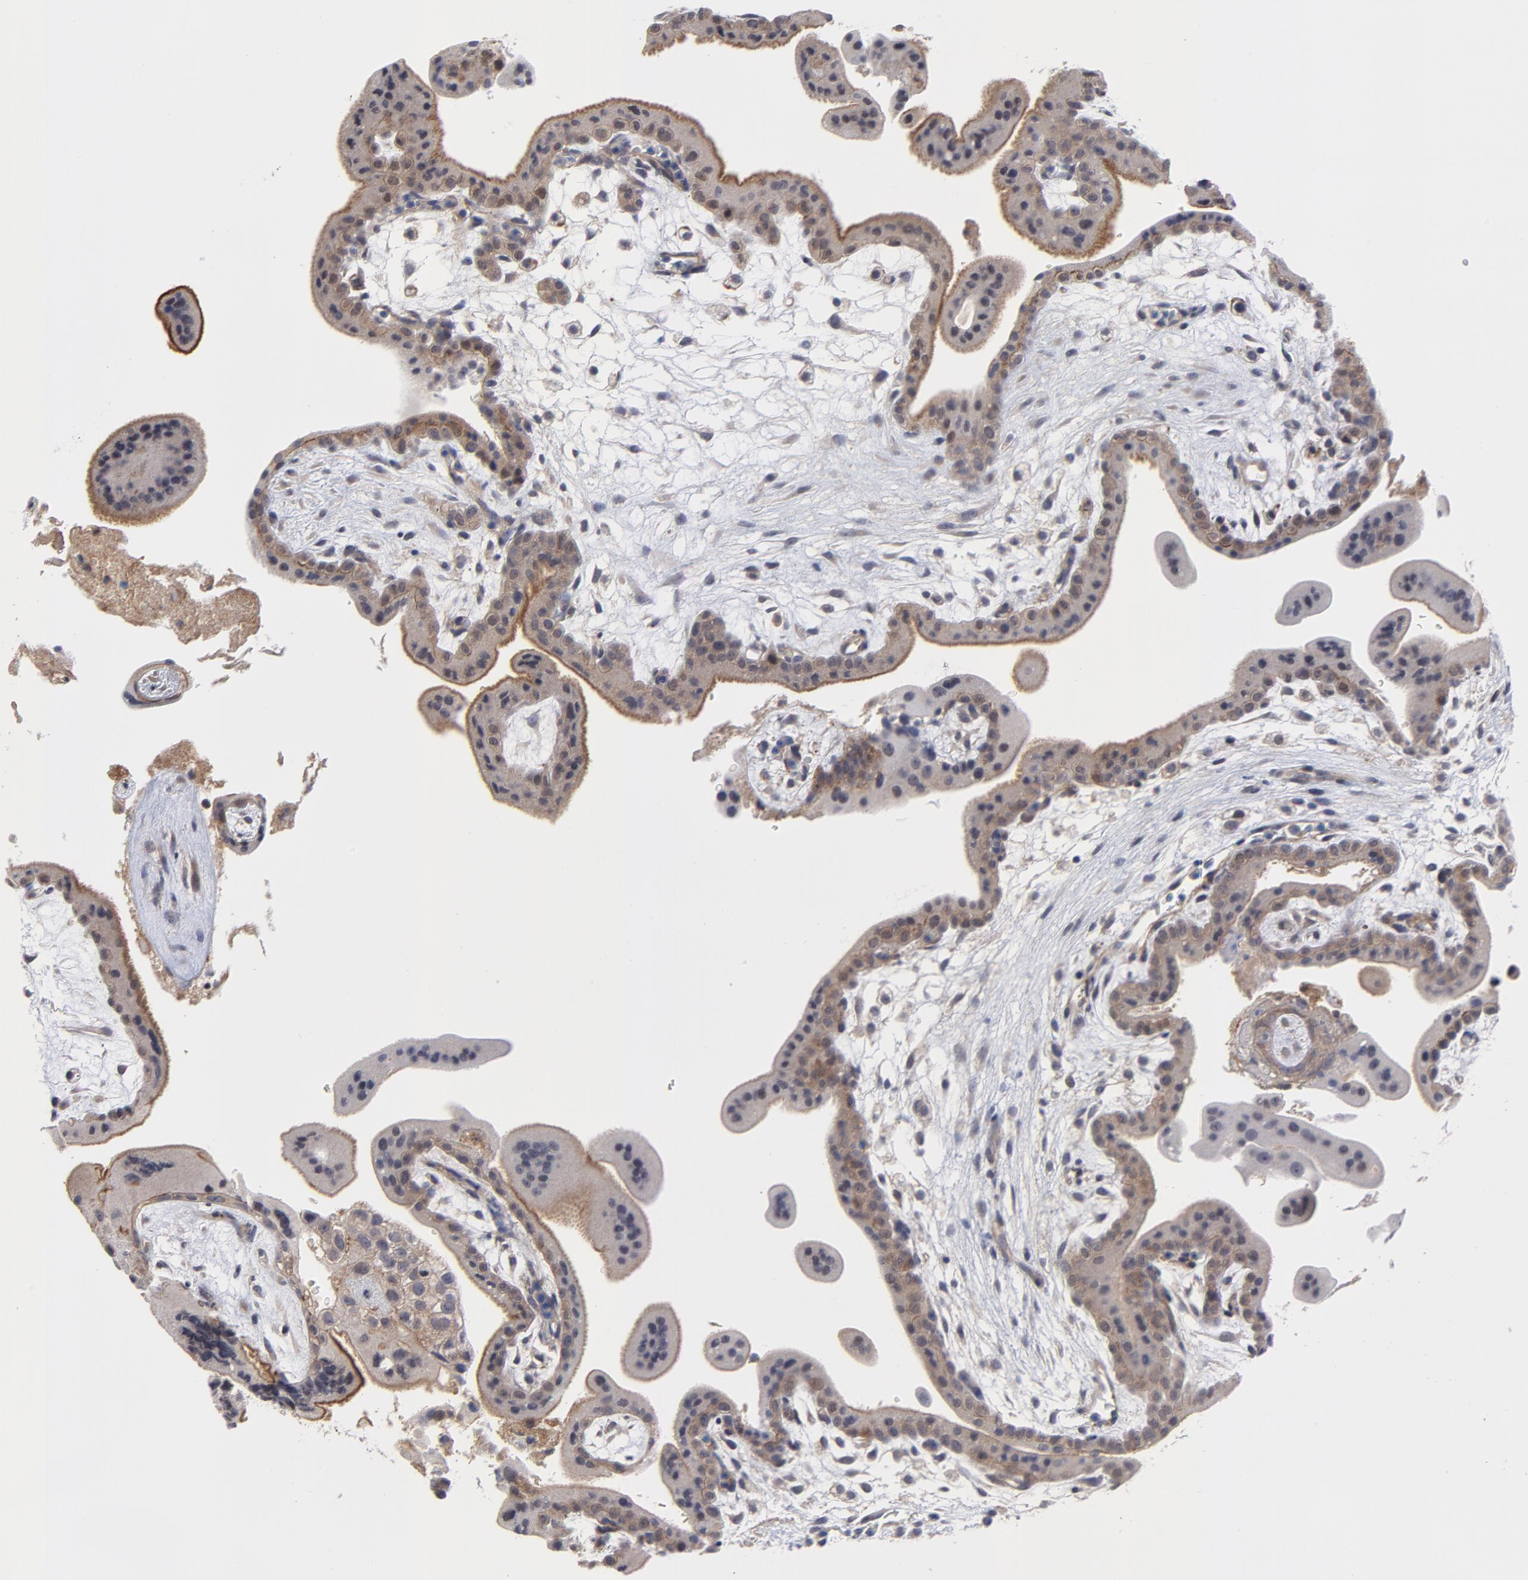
{"staining": {"intensity": "weak", "quantity": ">75%", "location": "cytoplasmic/membranous"}, "tissue": "placenta", "cell_type": "Decidual cells", "image_type": "normal", "snomed": [{"axis": "morphology", "description": "Normal tissue, NOS"}, {"axis": "topography", "description": "Placenta"}], "caption": "Placenta stained with a brown dye shows weak cytoplasmic/membranous positive positivity in approximately >75% of decidual cells.", "gene": "ZNF157", "patient": {"sex": "female", "age": 35}}